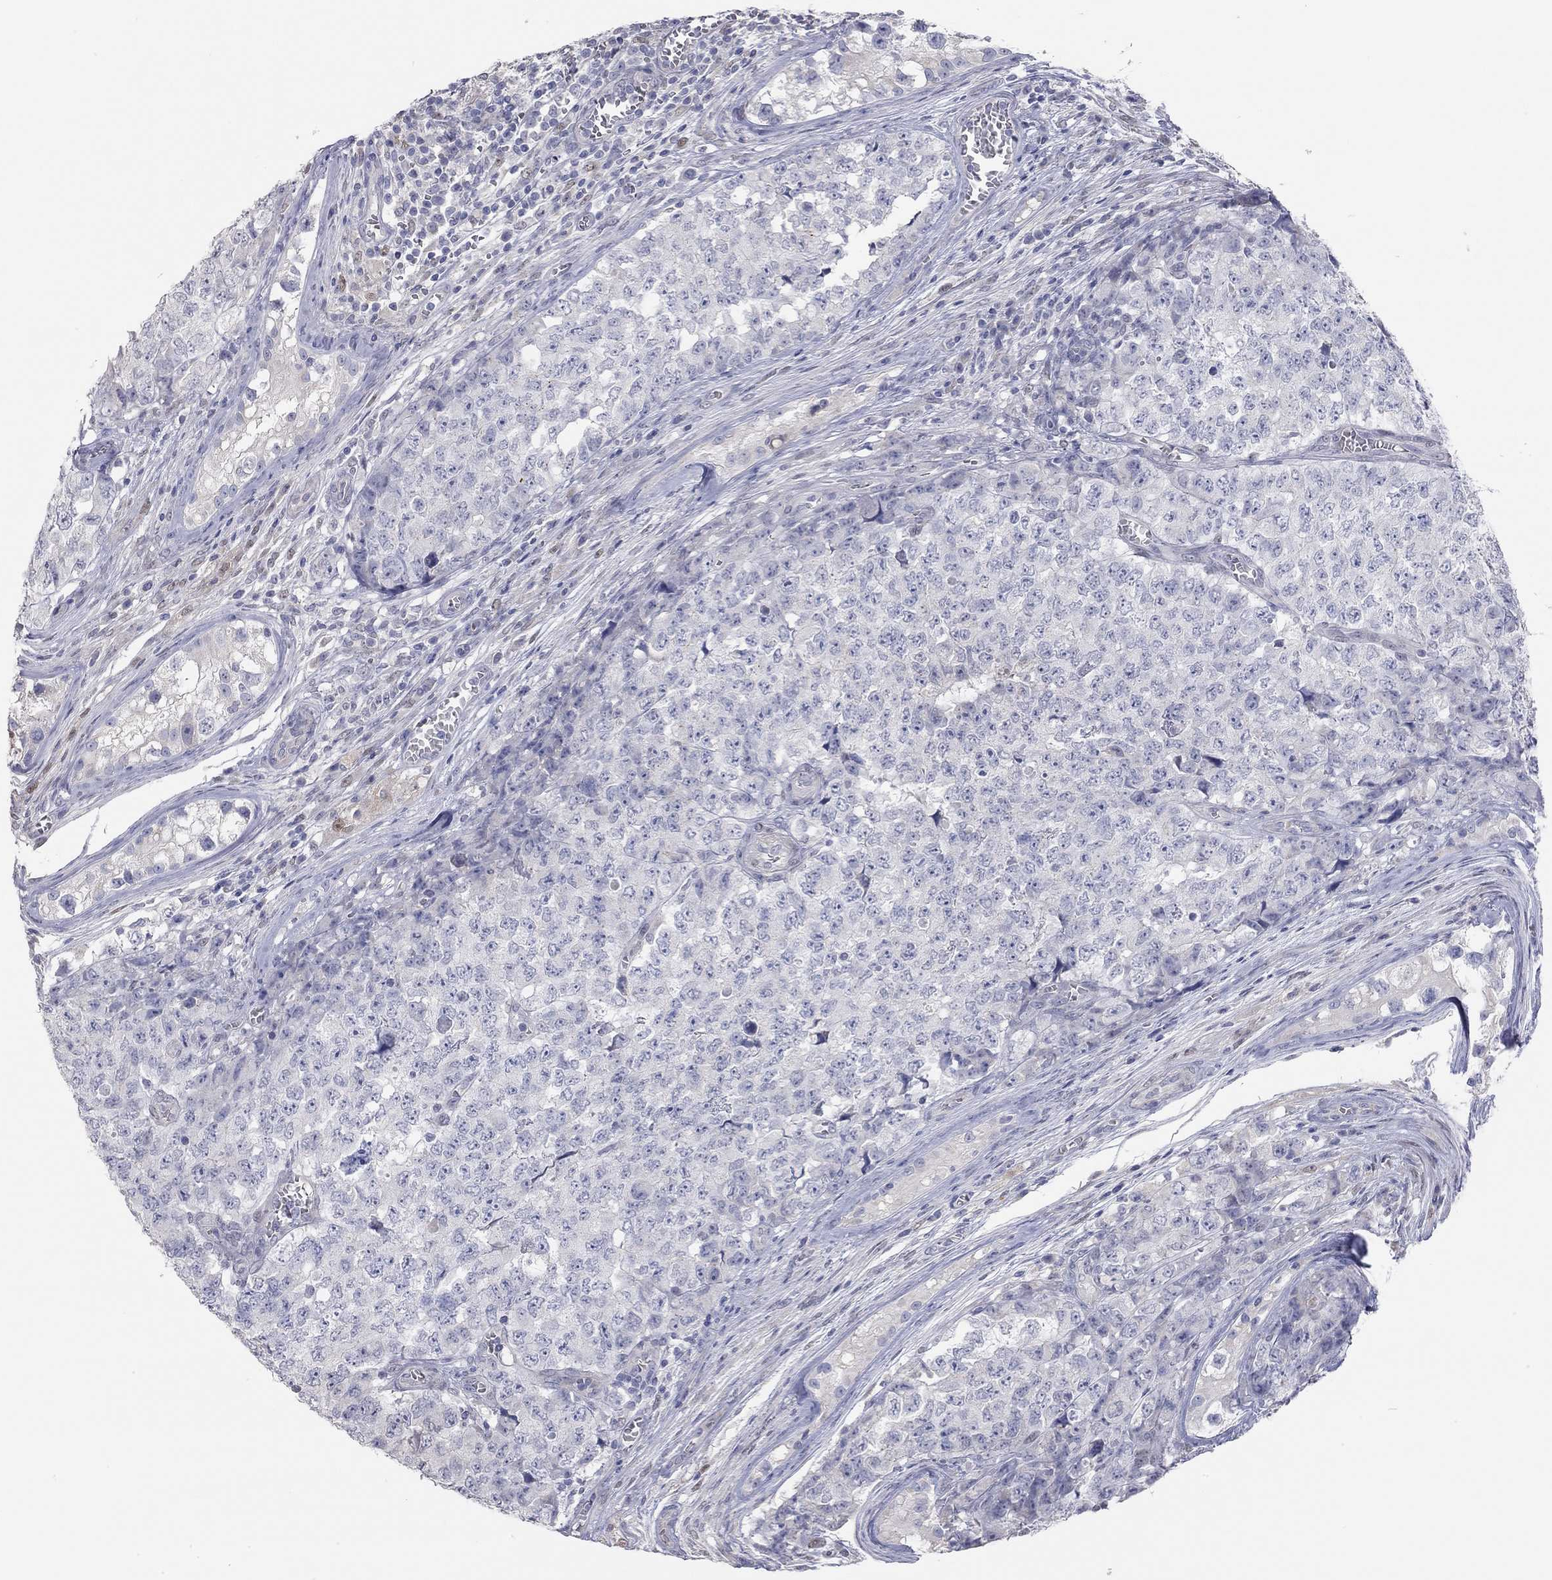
{"staining": {"intensity": "negative", "quantity": "none", "location": "none"}, "tissue": "testis cancer", "cell_type": "Tumor cells", "image_type": "cancer", "snomed": [{"axis": "morphology", "description": "Carcinoma, Embryonal, NOS"}, {"axis": "topography", "description": "Testis"}], "caption": "DAB (3,3'-diaminobenzidine) immunohistochemical staining of testis cancer (embryonal carcinoma) exhibits no significant expression in tumor cells.", "gene": "PAPSS2", "patient": {"sex": "male", "age": 23}}